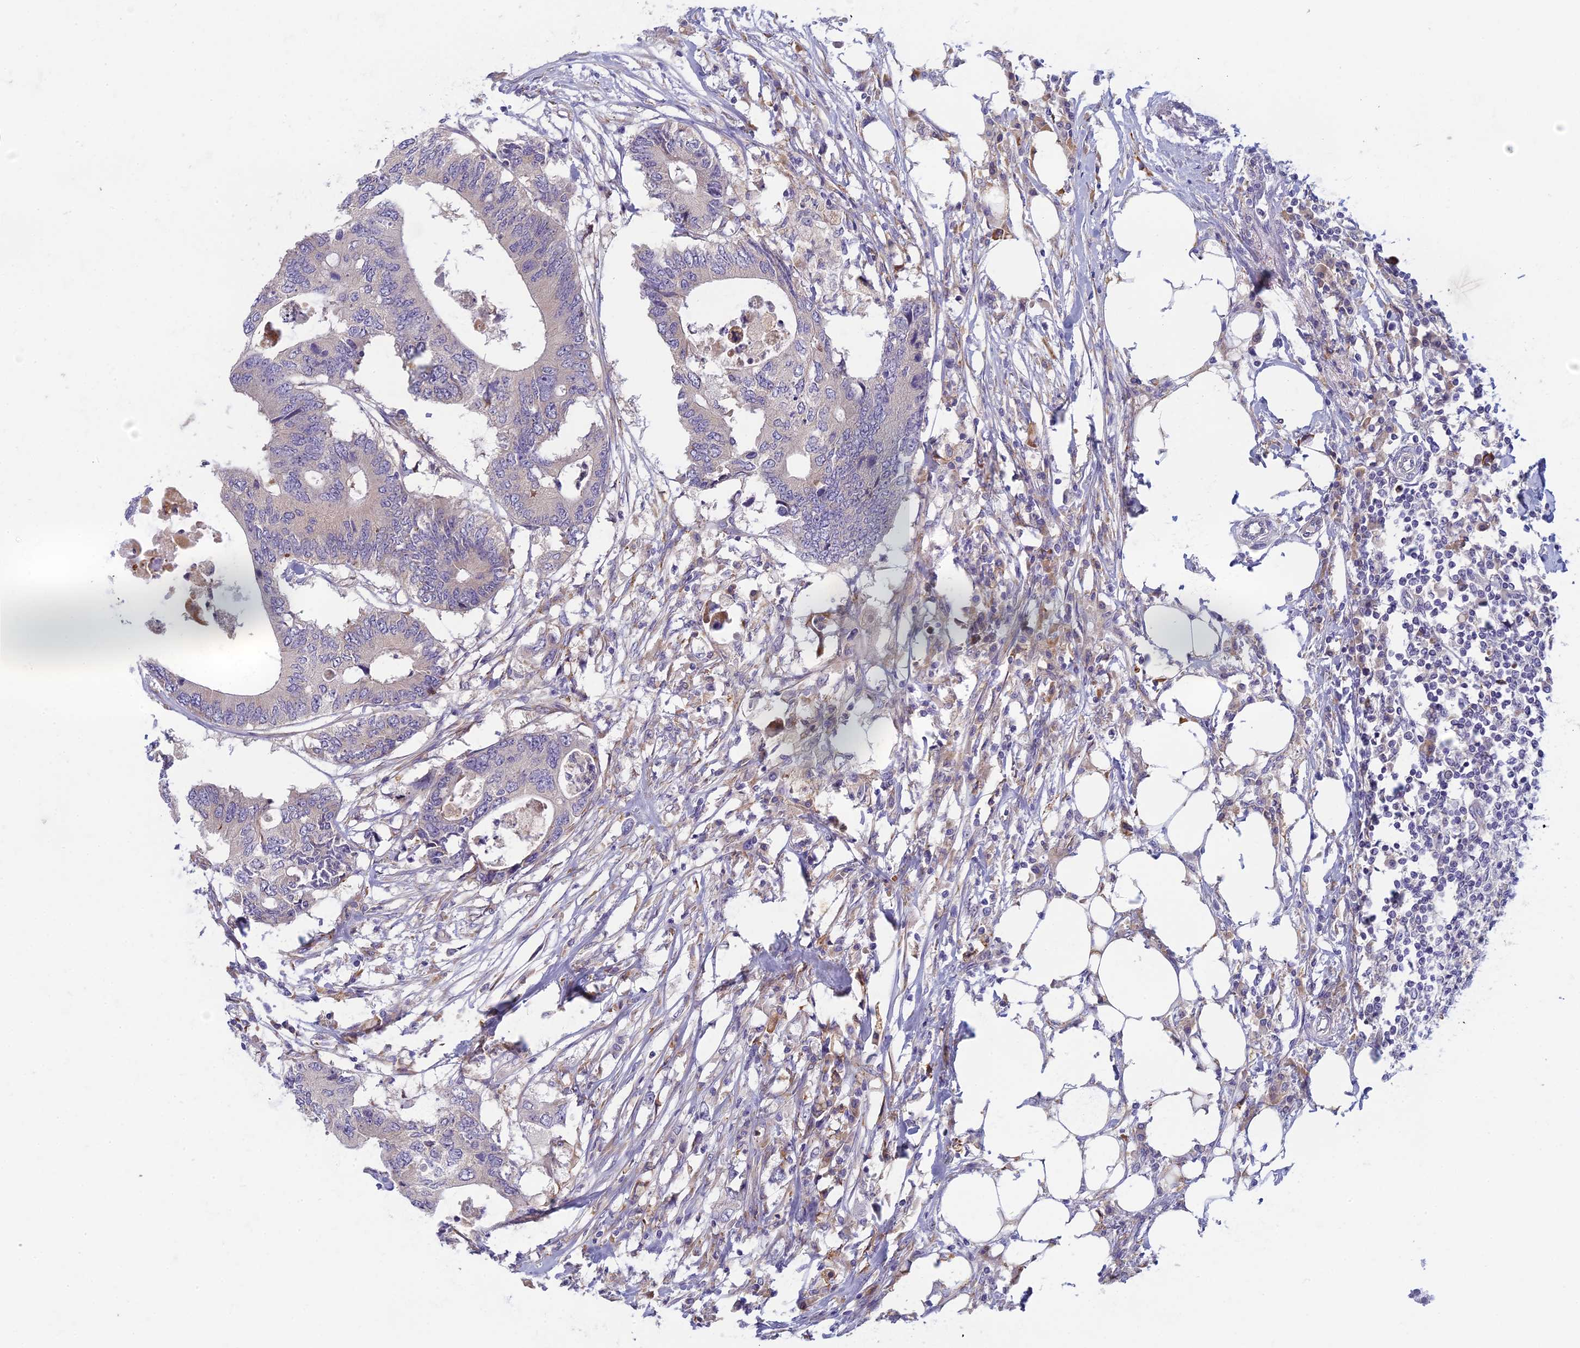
{"staining": {"intensity": "negative", "quantity": "none", "location": "none"}, "tissue": "colorectal cancer", "cell_type": "Tumor cells", "image_type": "cancer", "snomed": [{"axis": "morphology", "description": "Adenocarcinoma, NOS"}, {"axis": "topography", "description": "Colon"}], "caption": "Tumor cells show no significant protein expression in colorectal cancer.", "gene": "DDX51", "patient": {"sex": "male", "age": 71}}